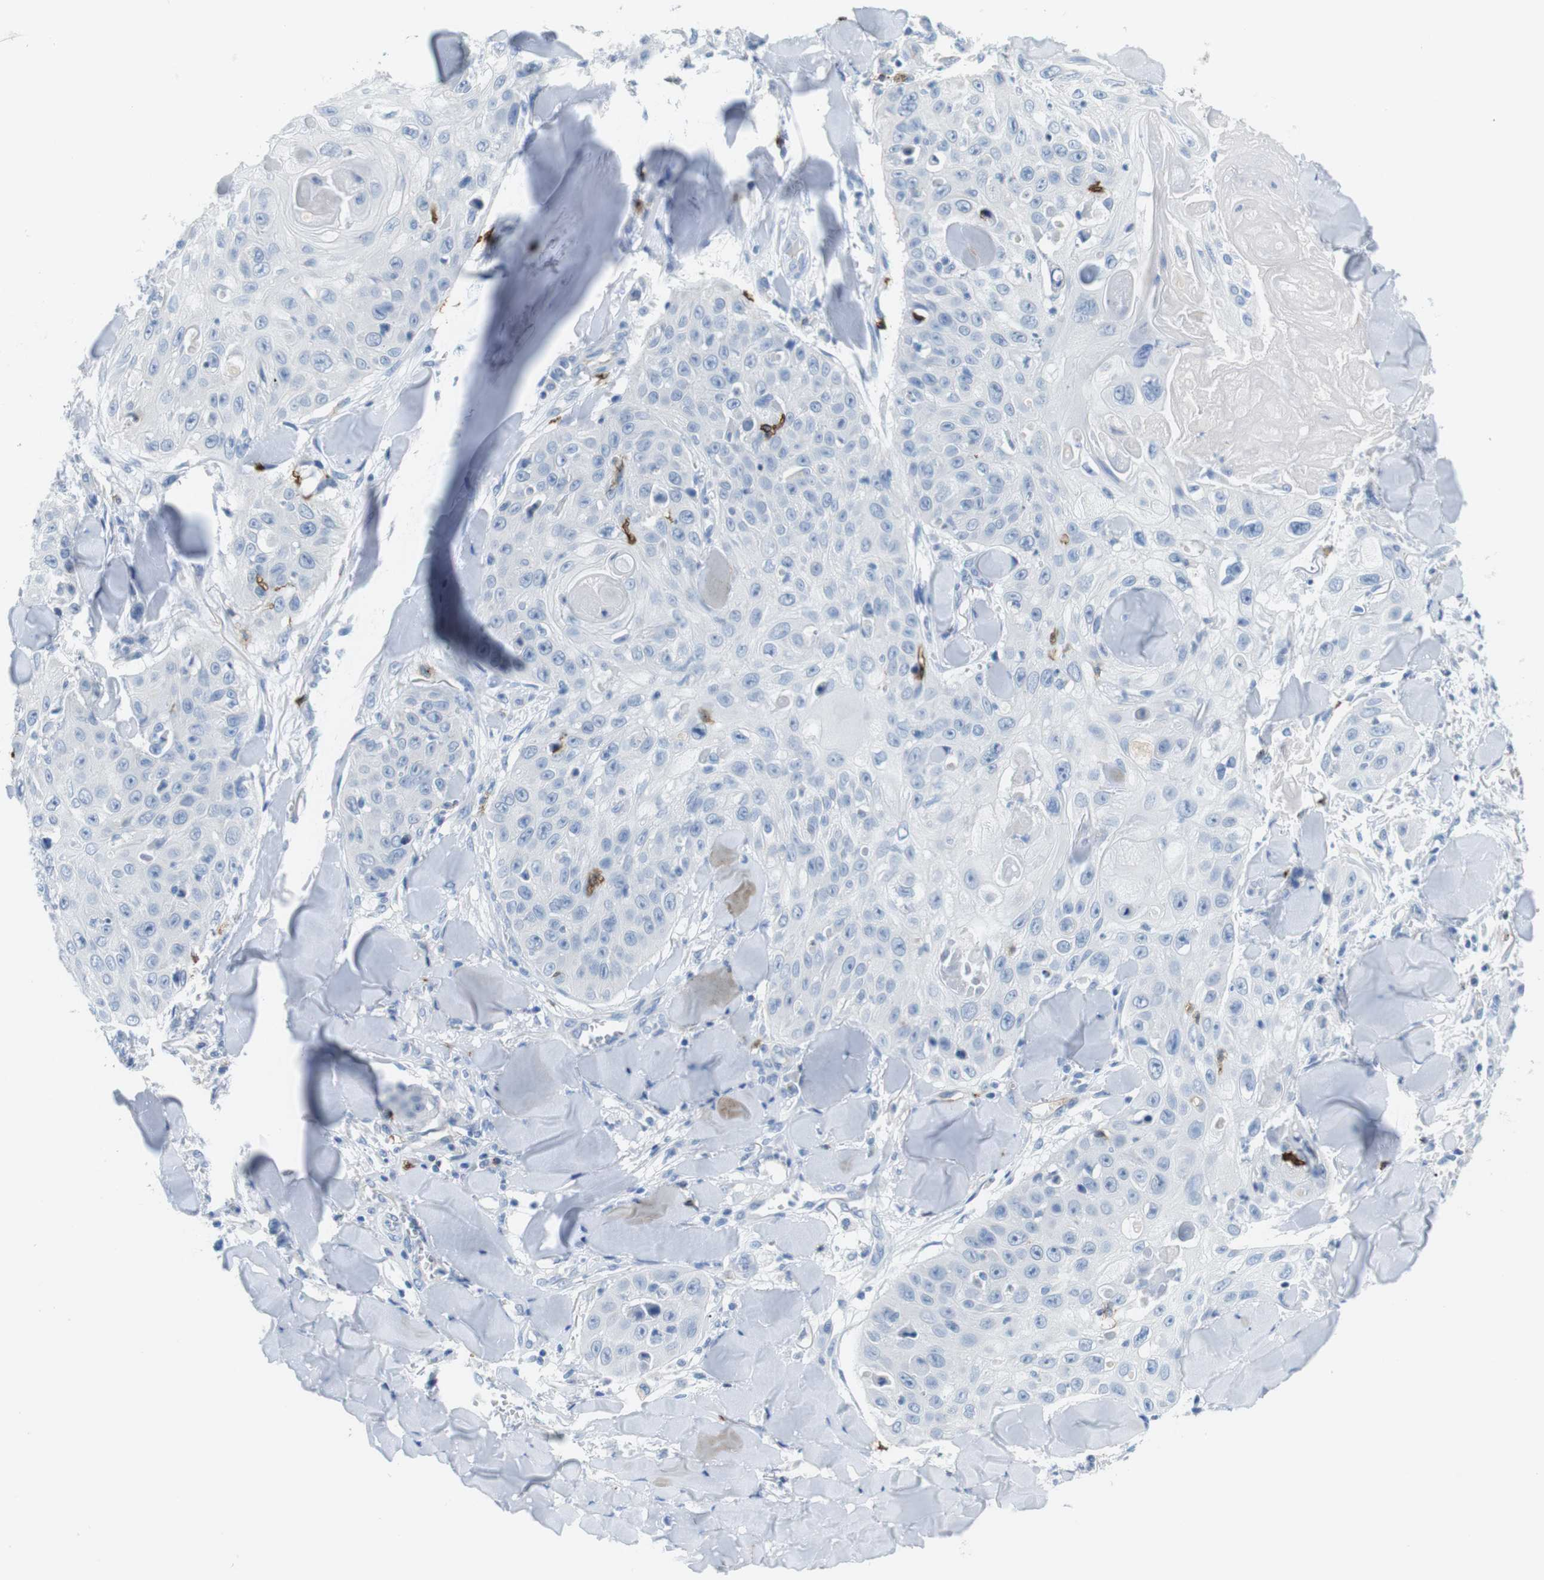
{"staining": {"intensity": "negative", "quantity": "none", "location": "none"}, "tissue": "skin cancer", "cell_type": "Tumor cells", "image_type": "cancer", "snomed": [{"axis": "morphology", "description": "Squamous cell carcinoma, NOS"}, {"axis": "topography", "description": "Skin"}], "caption": "The micrograph exhibits no staining of tumor cells in squamous cell carcinoma (skin).", "gene": "TNFRSF4", "patient": {"sex": "male", "age": 86}}